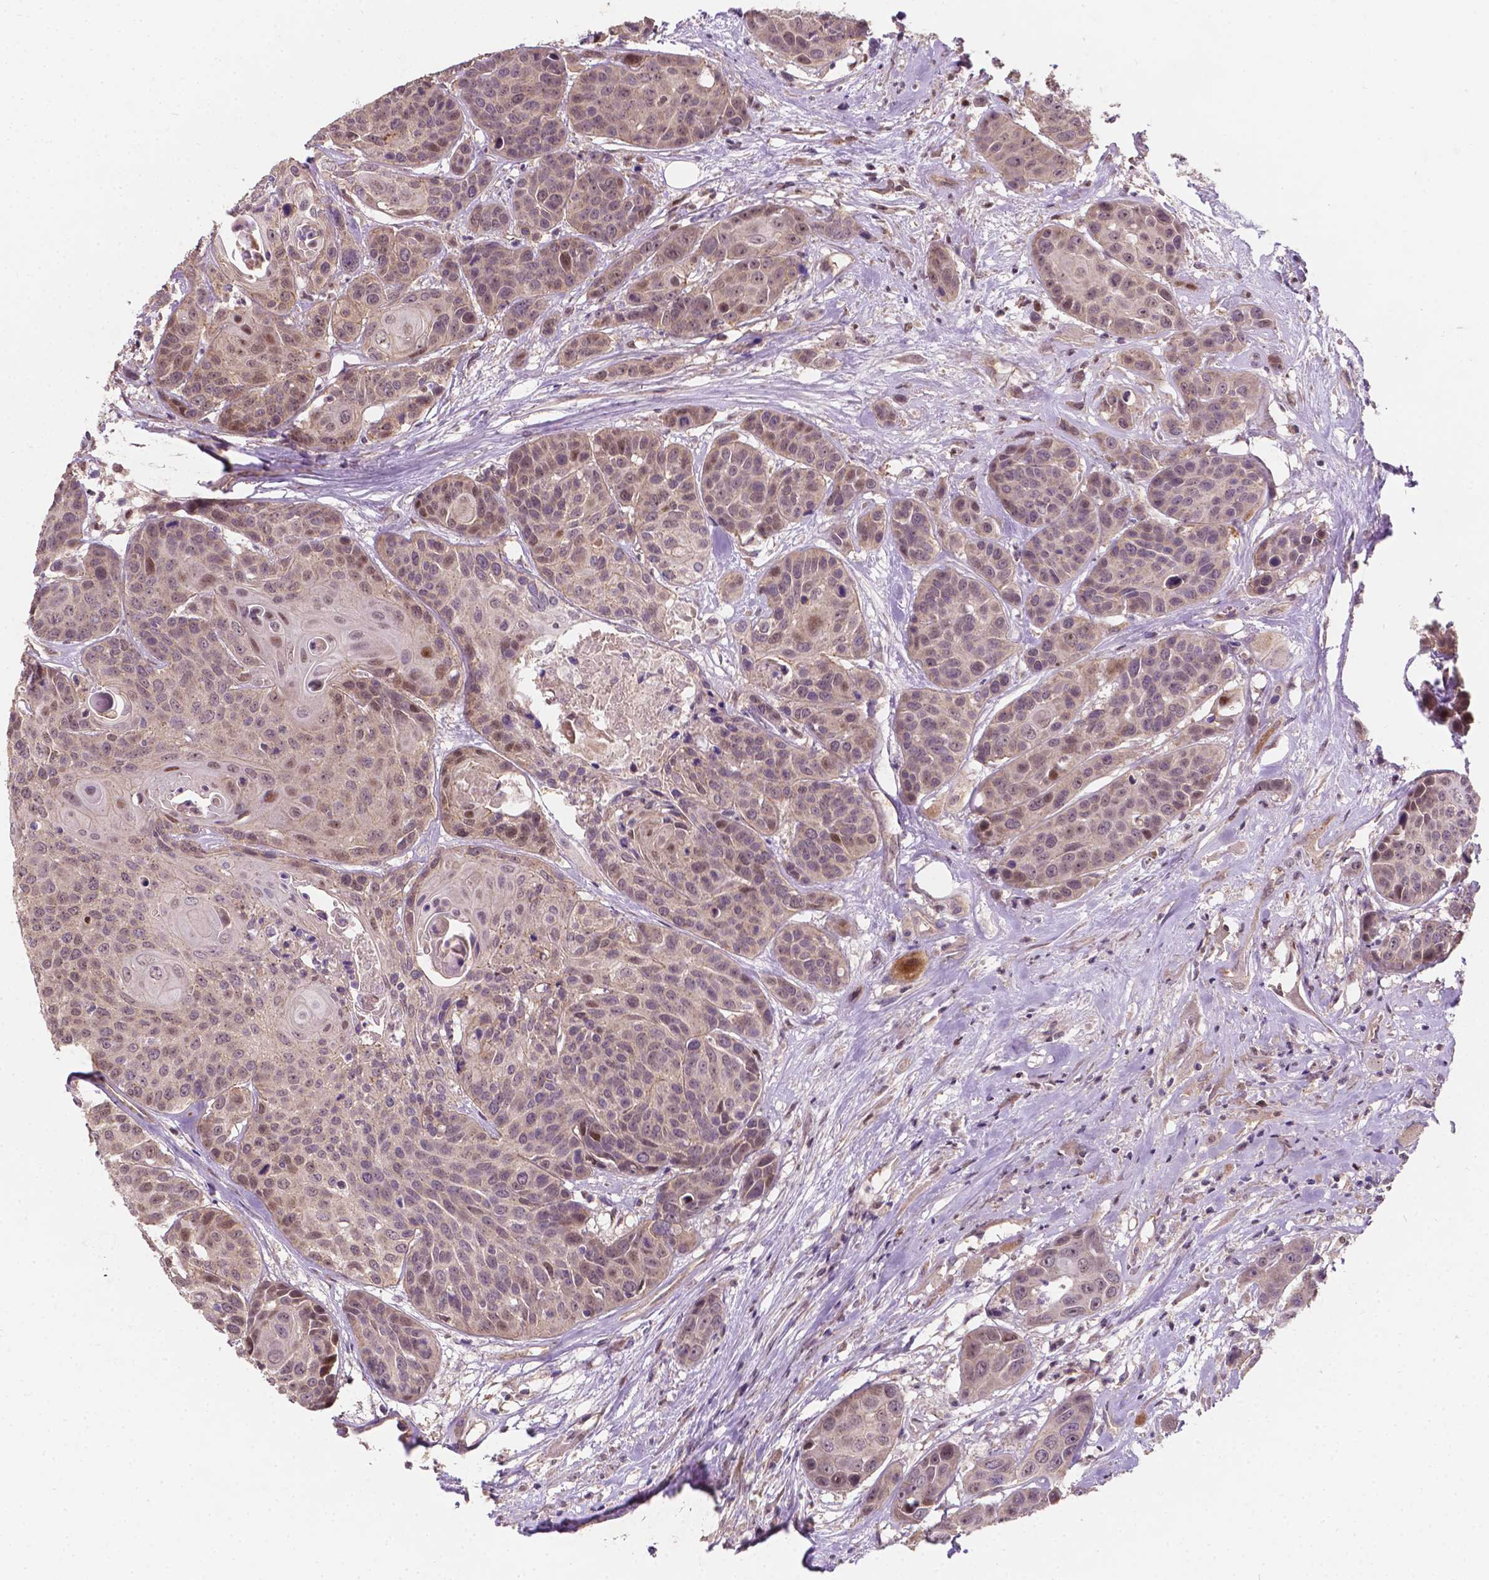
{"staining": {"intensity": "weak", "quantity": "25%-75%", "location": "cytoplasmic/membranous,nuclear"}, "tissue": "head and neck cancer", "cell_type": "Tumor cells", "image_type": "cancer", "snomed": [{"axis": "morphology", "description": "Squamous cell carcinoma, NOS"}, {"axis": "topography", "description": "Oral tissue"}, {"axis": "topography", "description": "Head-Neck"}], "caption": "Immunohistochemistry of human head and neck squamous cell carcinoma demonstrates low levels of weak cytoplasmic/membranous and nuclear positivity in about 25%-75% of tumor cells.", "gene": "DUSP16", "patient": {"sex": "male", "age": 56}}